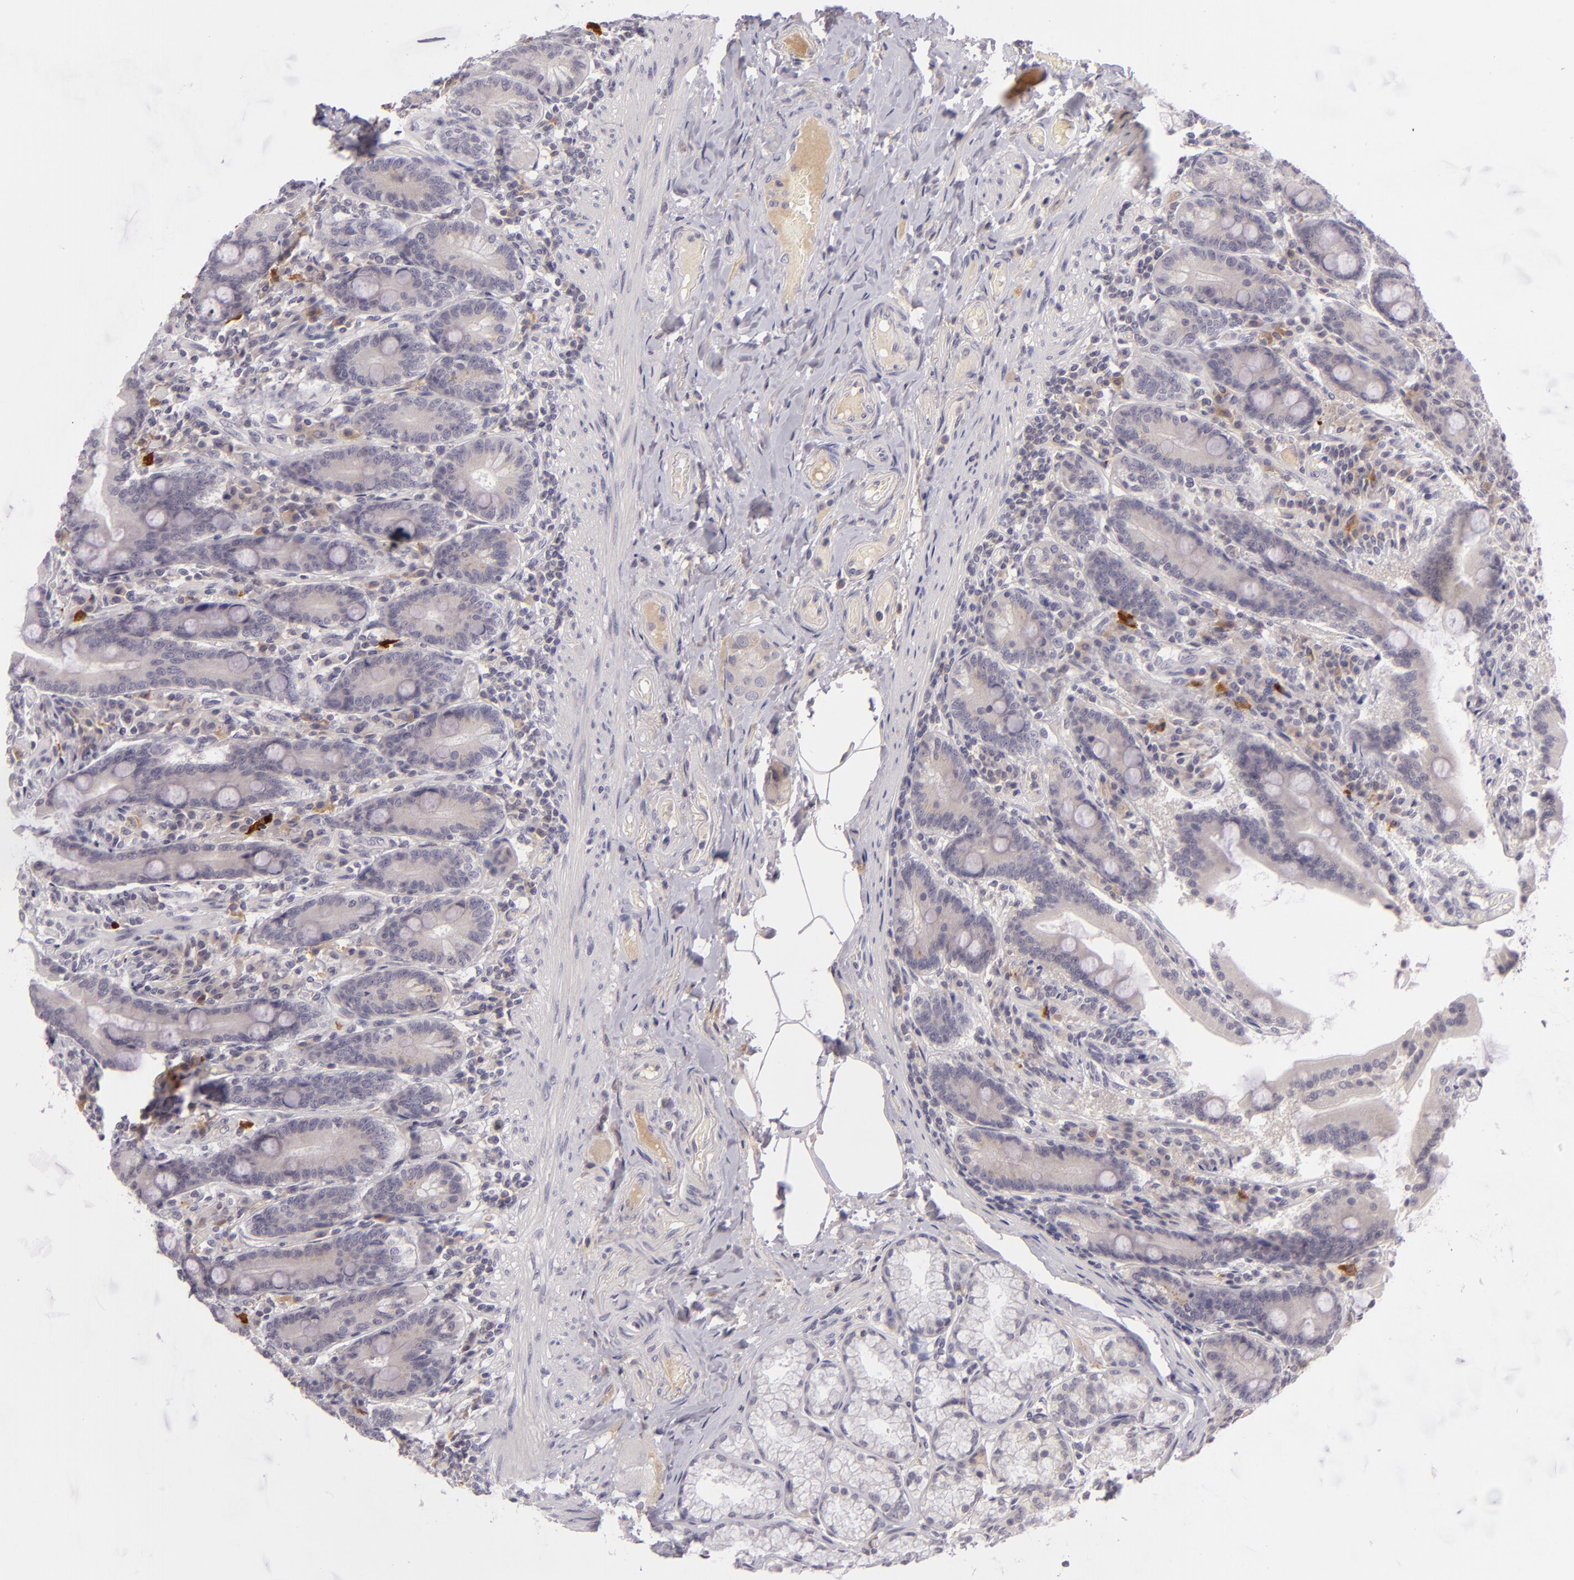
{"staining": {"intensity": "negative", "quantity": "none", "location": "none"}, "tissue": "duodenum", "cell_type": "Glandular cells", "image_type": "normal", "snomed": [{"axis": "morphology", "description": "Normal tissue, NOS"}, {"axis": "topography", "description": "Duodenum"}], "caption": "A histopathology image of duodenum stained for a protein exhibits no brown staining in glandular cells.", "gene": "DAG1", "patient": {"sex": "female", "age": 64}}